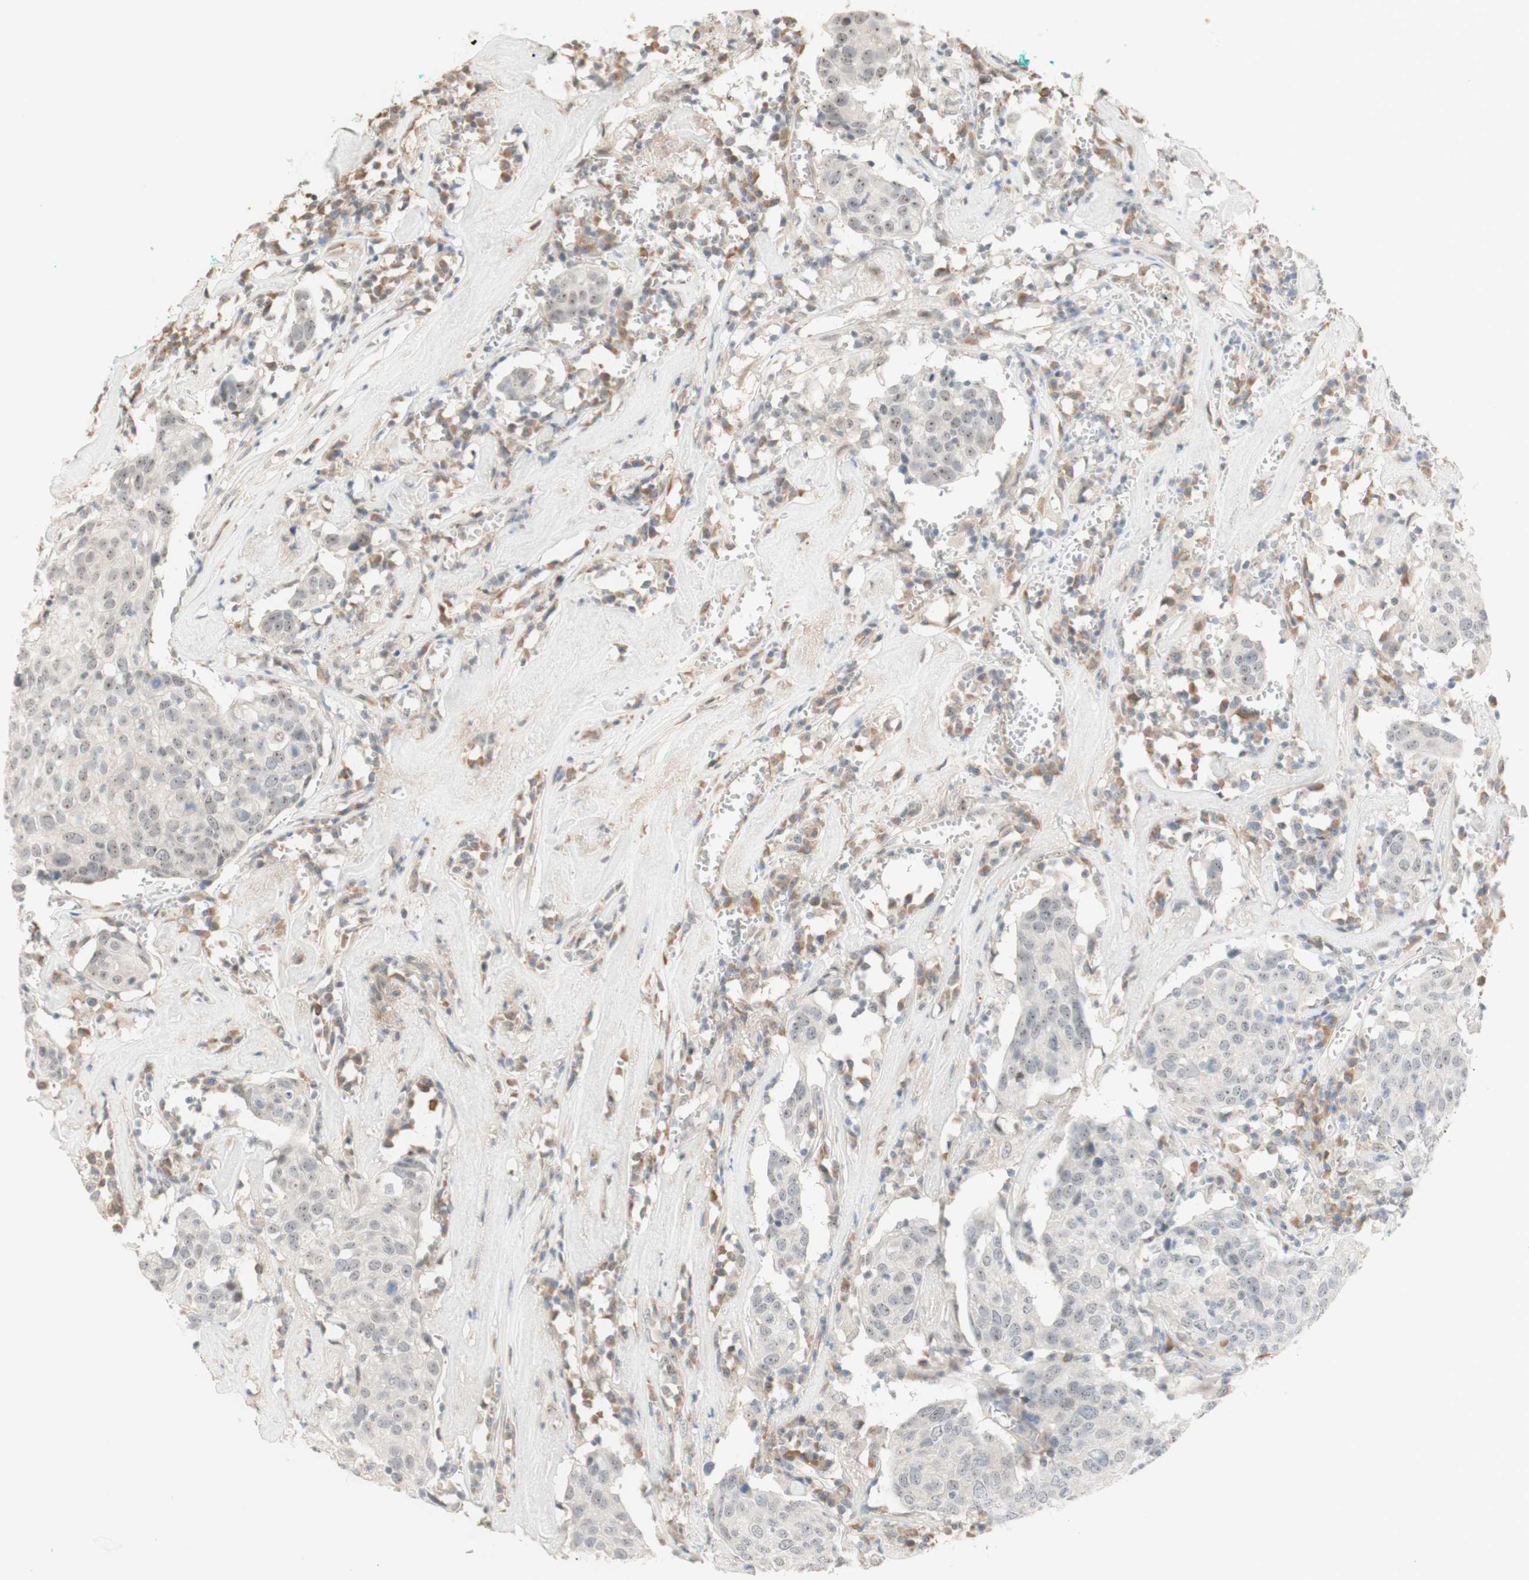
{"staining": {"intensity": "negative", "quantity": "none", "location": "none"}, "tissue": "head and neck cancer", "cell_type": "Tumor cells", "image_type": "cancer", "snomed": [{"axis": "morphology", "description": "Adenocarcinoma, NOS"}, {"axis": "topography", "description": "Salivary gland"}, {"axis": "topography", "description": "Head-Neck"}], "caption": "IHC micrograph of neoplastic tissue: human head and neck adenocarcinoma stained with DAB shows no significant protein staining in tumor cells.", "gene": "PLCD4", "patient": {"sex": "female", "age": 65}}